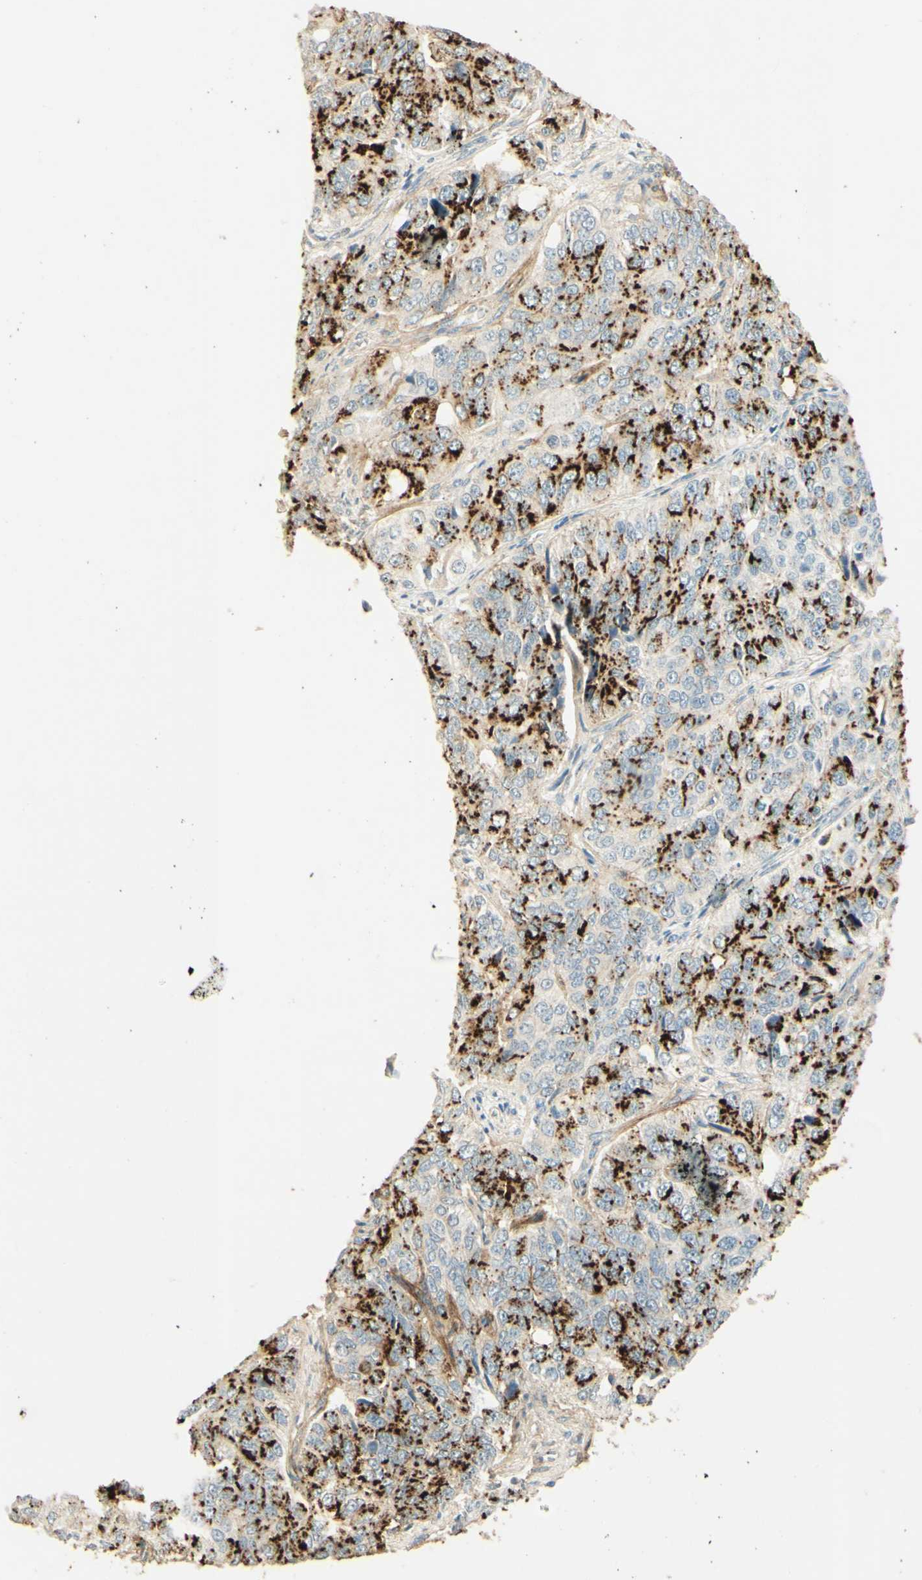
{"staining": {"intensity": "strong", "quantity": "25%-75%", "location": "cytoplasmic/membranous"}, "tissue": "ovarian cancer", "cell_type": "Tumor cells", "image_type": "cancer", "snomed": [{"axis": "morphology", "description": "Carcinoma, endometroid"}, {"axis": "topography", "description": "Ovary"}], "caption": "Immunohistochemical staining of human ovarian cancer demonstrates high levels of strong cytoplasmic/membranous protein staining in about 25%-75% of tumor cells. (brown staining indicates protein expression, while blue staining denotes nuclei).", "gene": "TNN", "patient": {"sex": "female", "age": 51}}